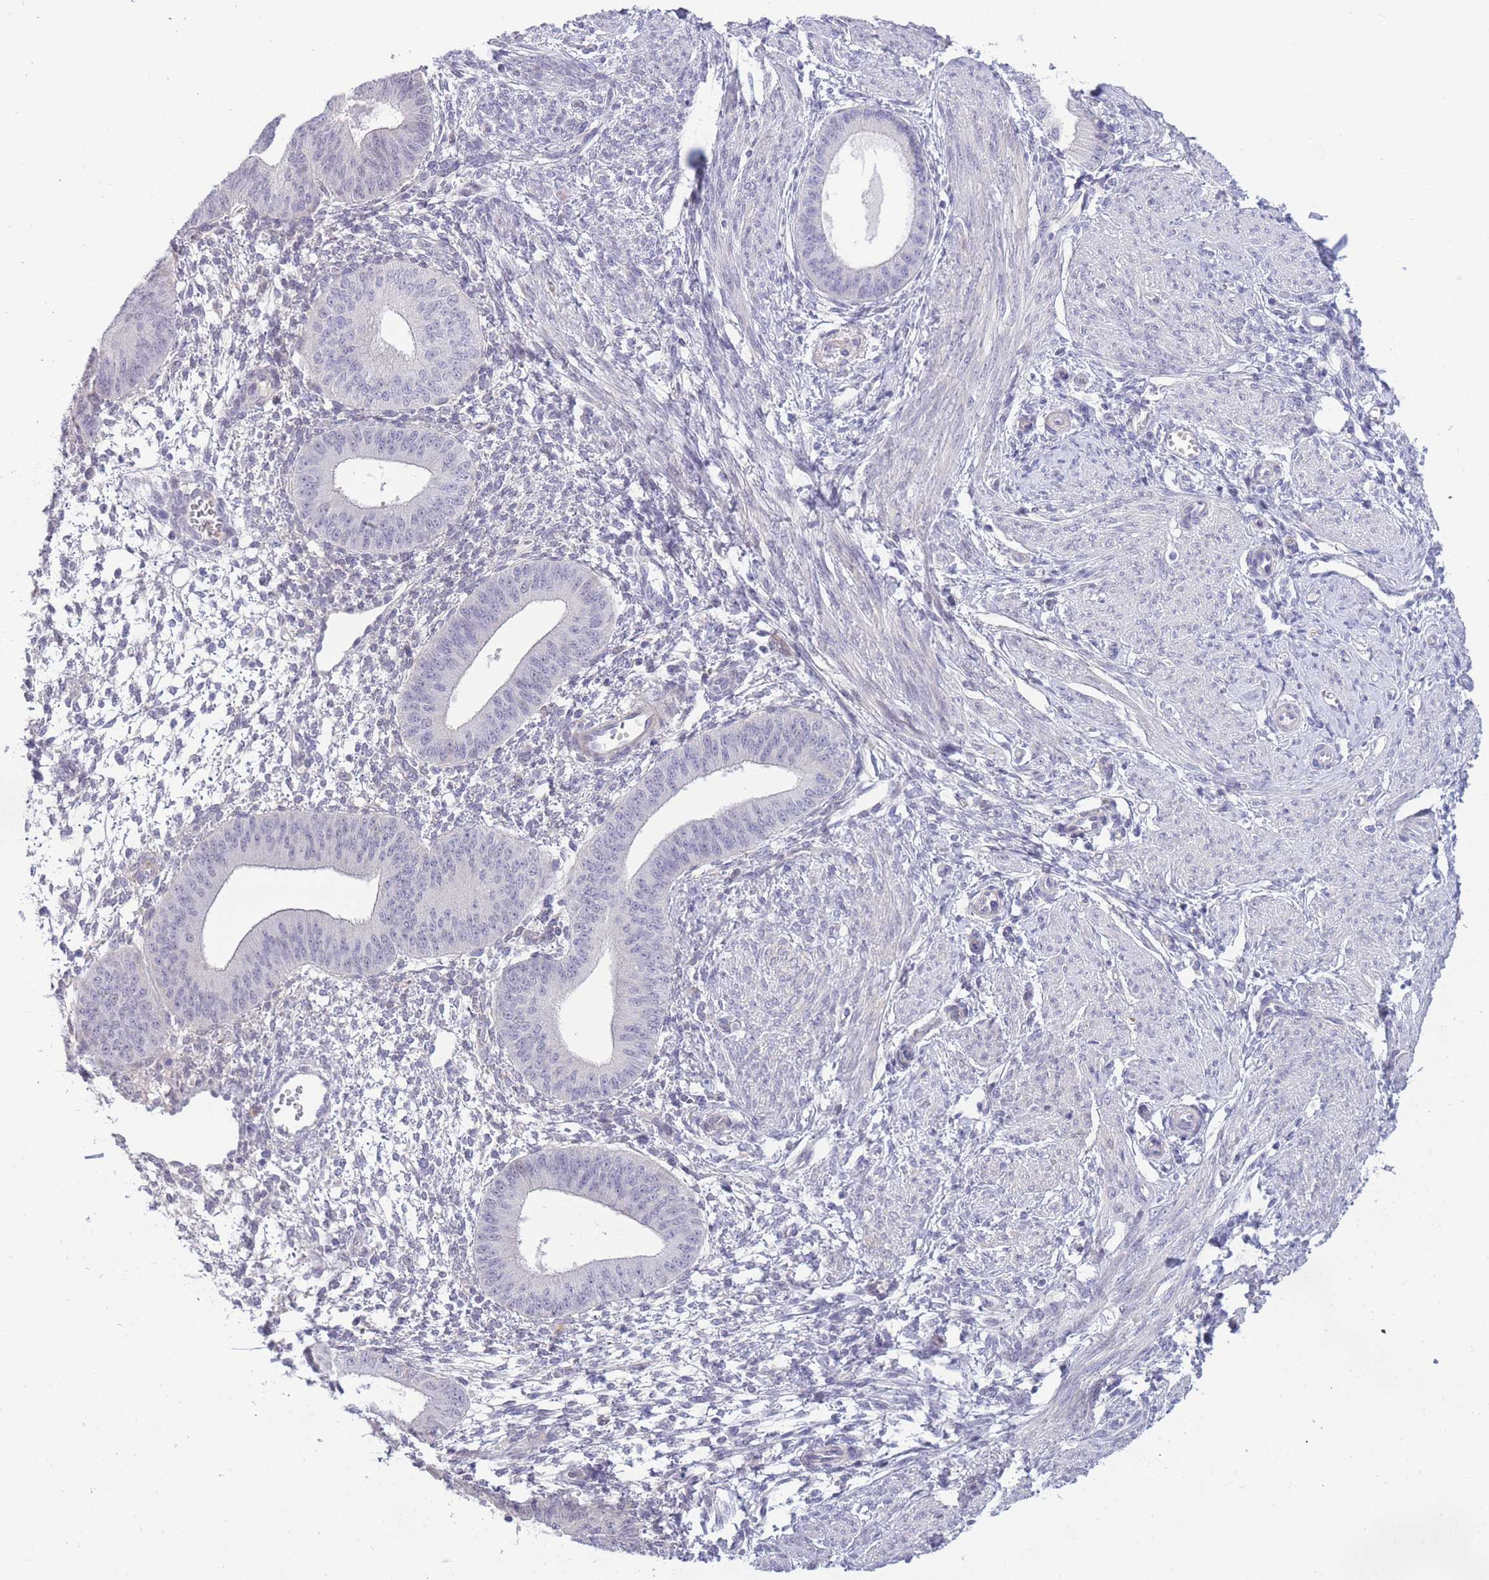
{"staining": {"intensity": "negative", "quantity": "none", "location": "none"}, "tissue": "endometrium", "cell_type": "Cells in endometrial stroma", "image_type": "normal", "snomed": [{"axis": "morphology", "description": "Normal tissue, NOS"}, {"axis": "topography", "description": "Endometrium"}], "caption": "This is a photomicrograph of immunohistochemistry (IHC) staining of benign endometrium, which shows no staining in cells in endometrial stroma.", "gene": "PRR23A", "patient": {"sex": "female", "age": 49}}